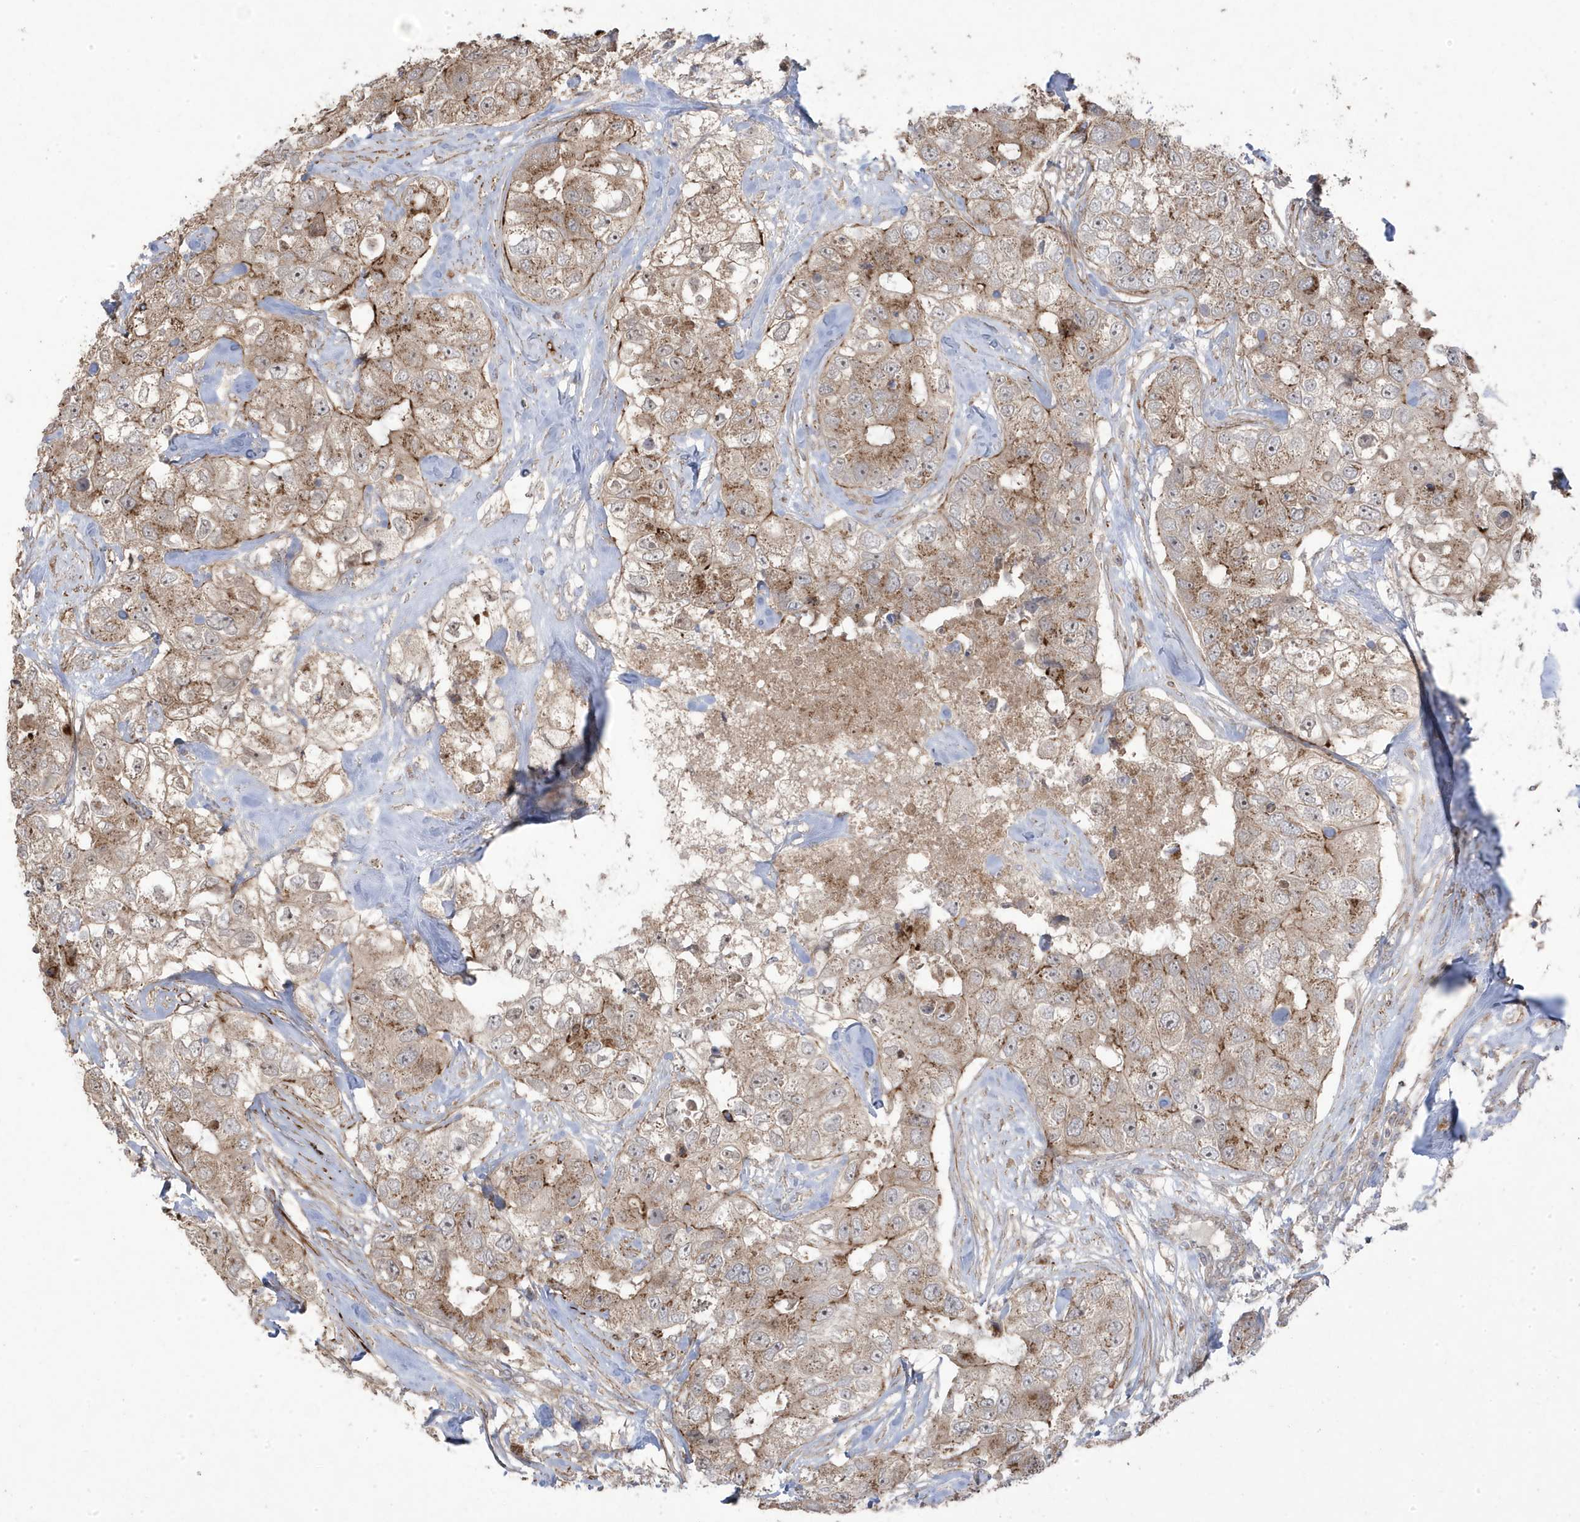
{"staining": {"intensity": "moderate", "quantity": "<25%", "location": "cytoplasmic/membranous"}, "tissue": "breast cancer", "cell_type": "Tumor cells", "image_type": "cancer", "snomed": [{"axis": "morphology", "description": "Duct carcinoma"}, {"axis": "topography", "description": "Breast"}], "caption": "This image shows invasive ductal carcinoma (breast) stained with immunohistochemistry (IHC) to label a protein in brown. The cytoplasmic/membranous of tumor cells show moderate positivity for the protein. Nuclei are counter-stained blue.", "gene": "CETN3", "patient": {"sex": "female", "age": 62}}